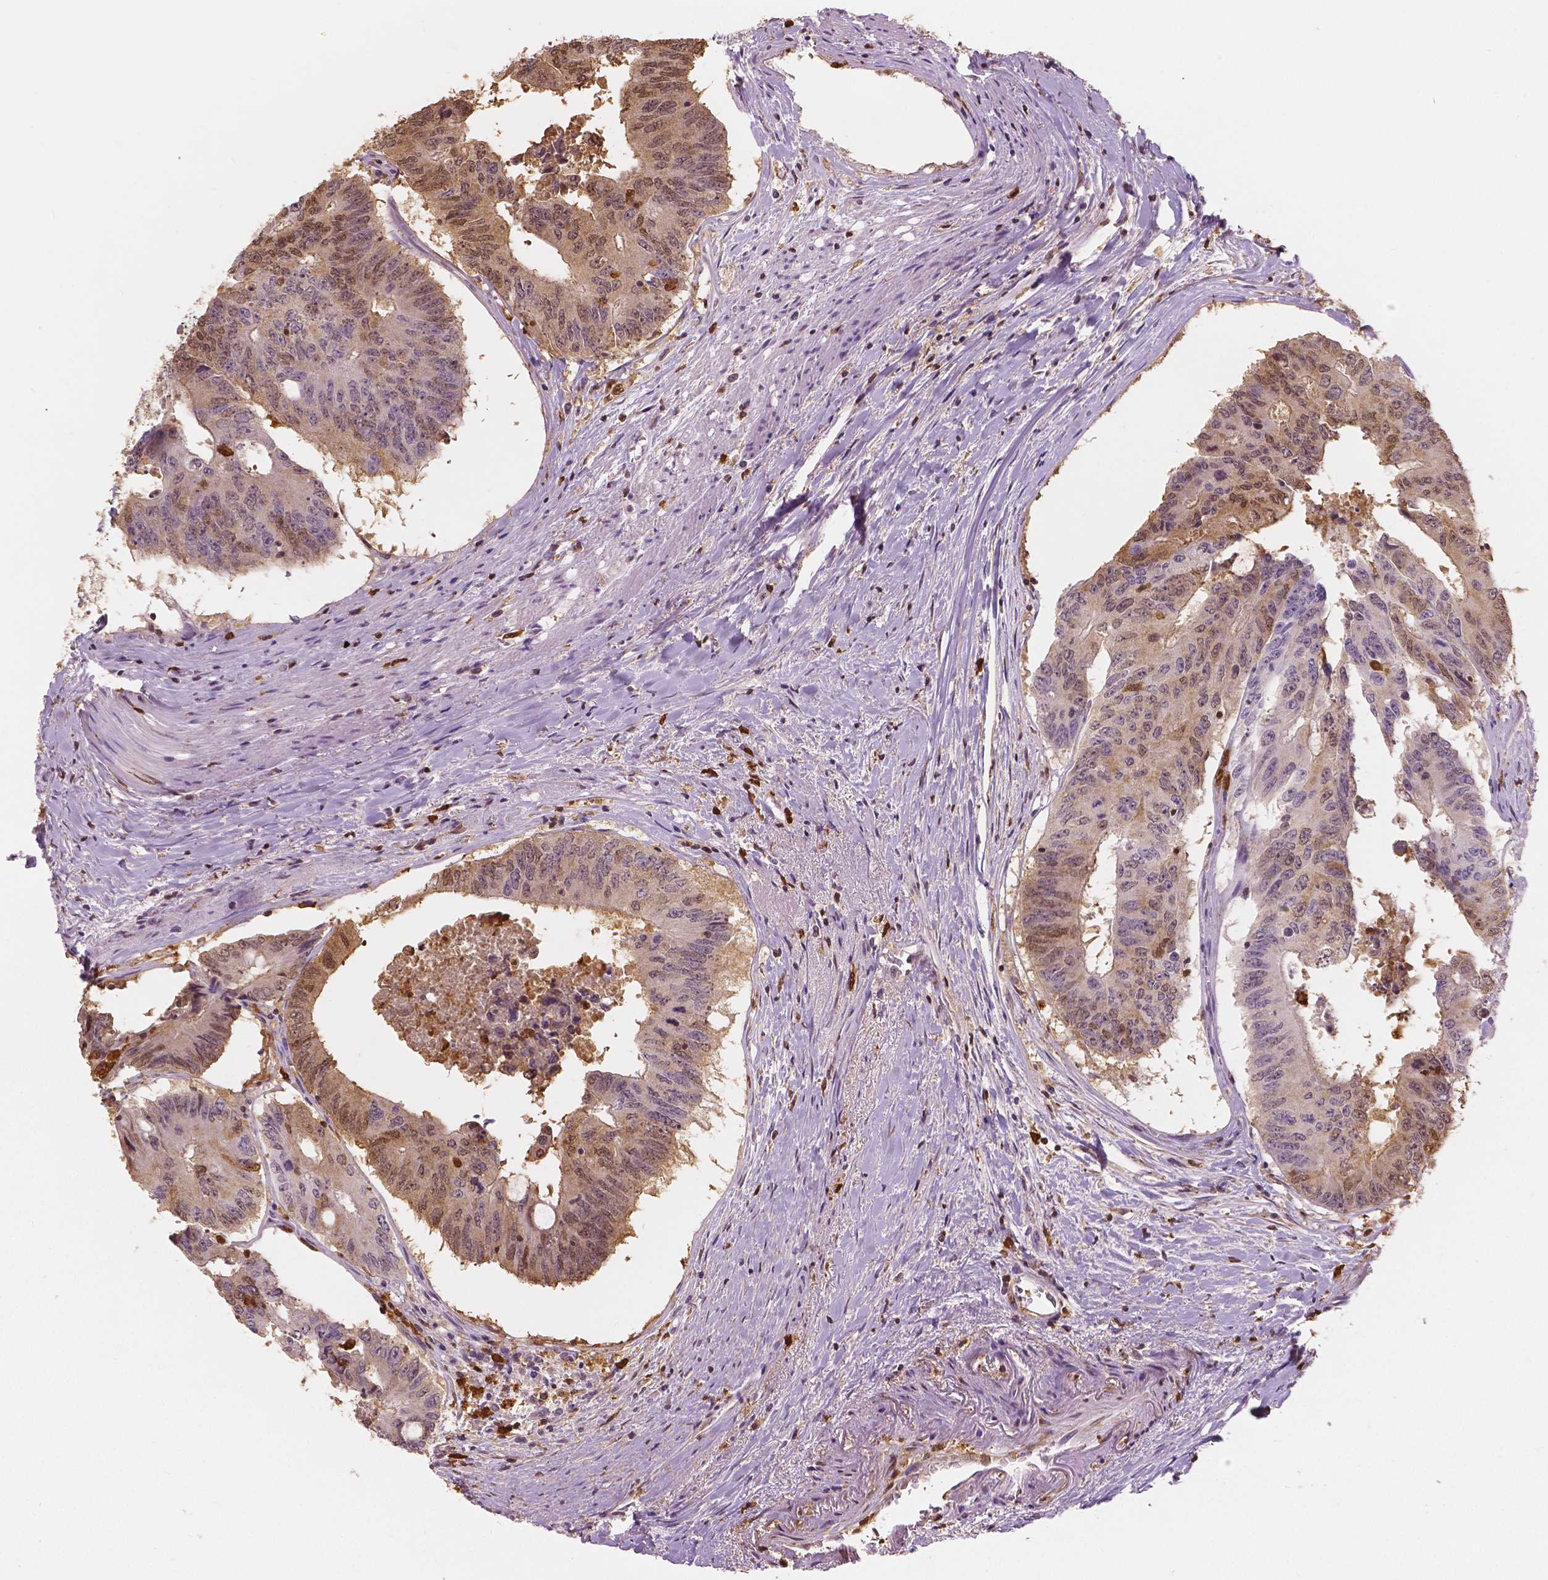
{"staining": {"intensity": "moderate", "quantity": "25%-75%", "location": "cytoplasmic/membranous,nuclear"}, "tissue": "colorectal cancer", "cell_type": "Tumor cells", "image_type": "cancer", "snomed": [{"axis": "morphology", "description": "Adenocarcinoma, NOS"}, {"axis": "topography", "description": "Rectum"}], "caption": "The histopathology image reveals immunohistochemical staining of colorectal cancer. There is moderate cytoplasmic/membranous and nuclear positivity is present in approximately 25%-75% of tumor cells.", "gene": "S100A4", "patient": {"sex": "male", "age": 59}}